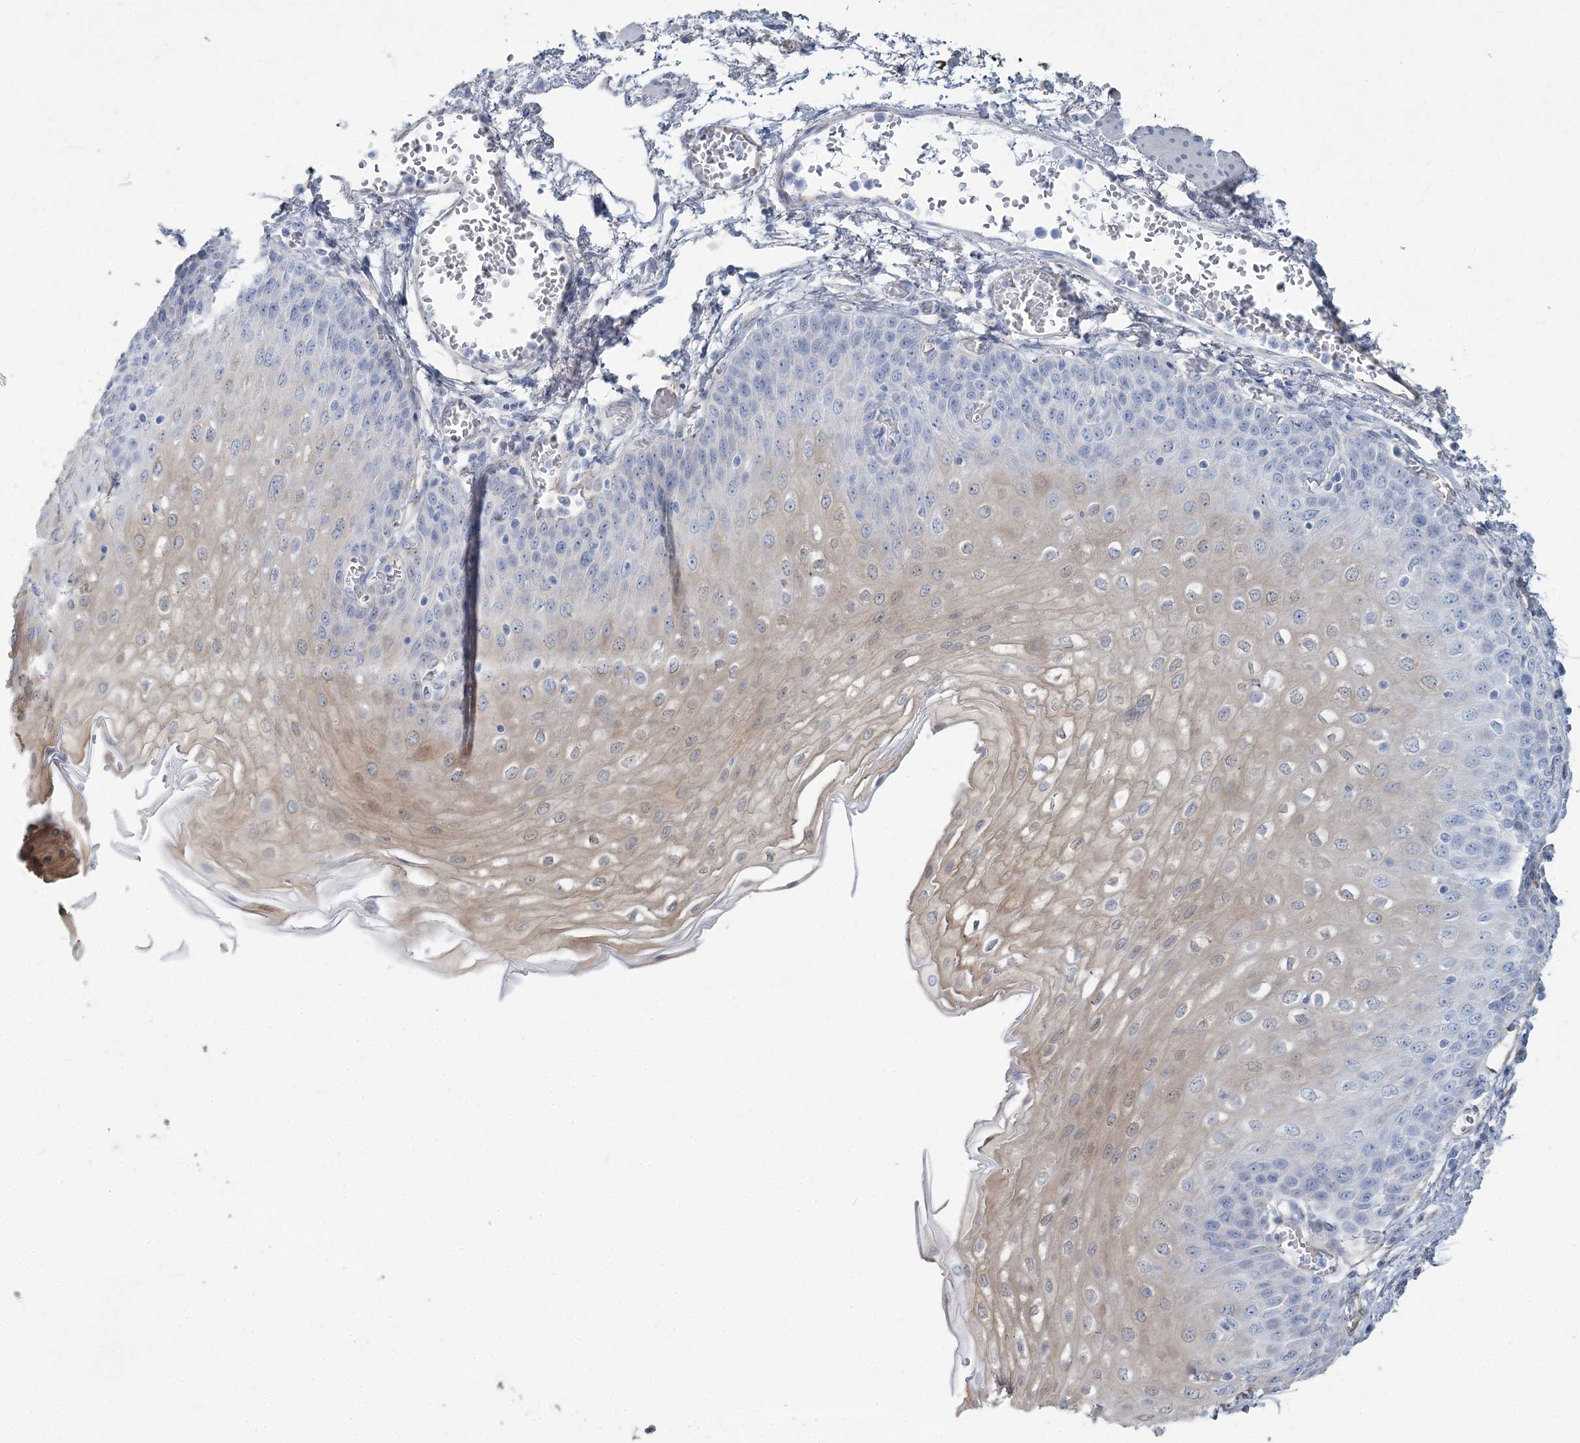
{"staining": {"intensity": "weak", "quantity": "25%-75%", "location": "cytoplasmic/membranous"}, "tissue": "esophagus", "cell_type": "Squamous epithelial cells", "image_type": "normal", "snomed": [{"axis": "morphology", "description": "Normal tissue, NOS"}, {"axis": "topography", "description": "Esophagus"}], "caption": "Human esophagus stained with a brown dye reveals weak cytoplasmic/membranous positive staining in approximately 25%-75% of squamous epithelial cells.", "gene": "CMBL", "patient": {"sex": "male", "age": 81}}